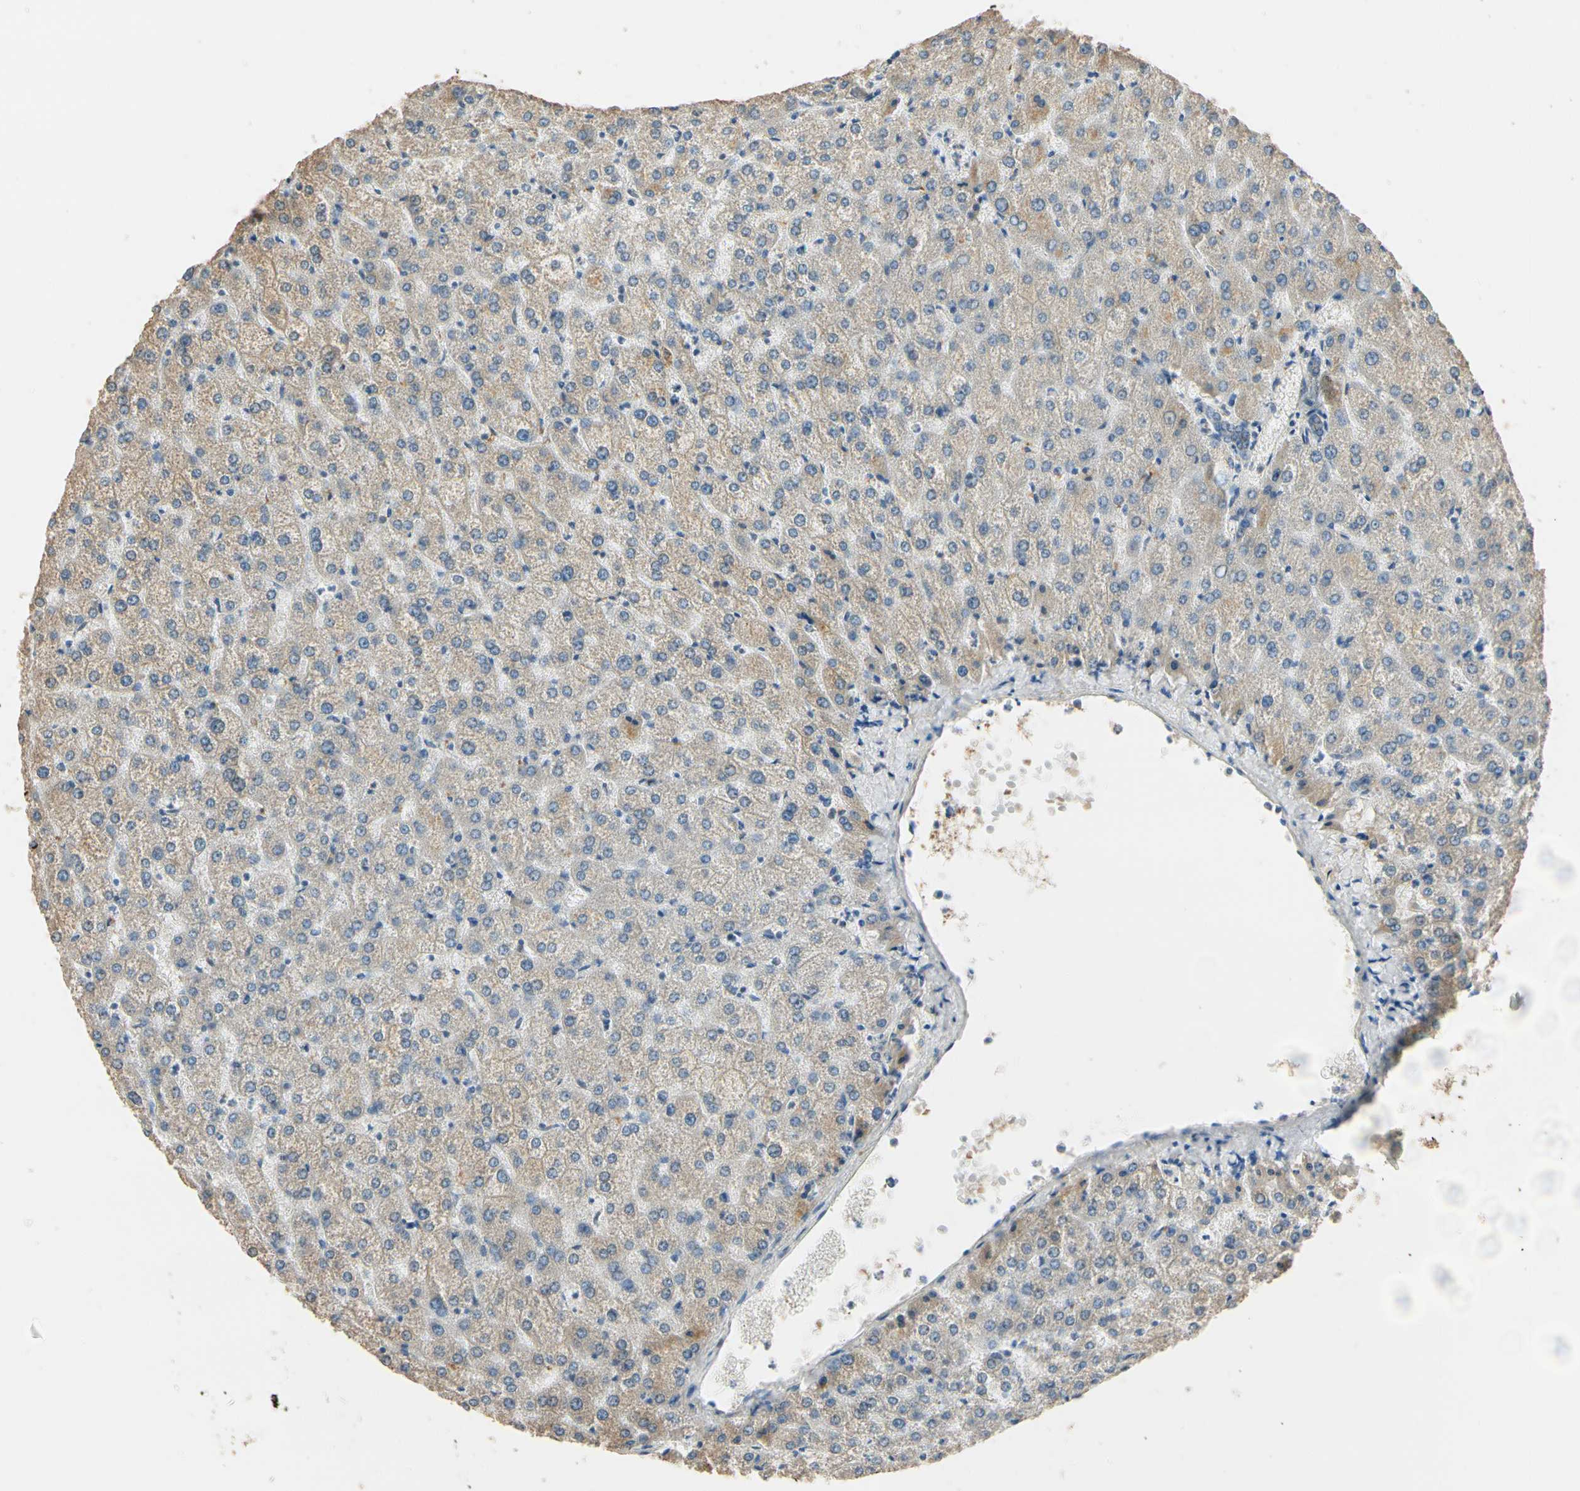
{"staining": {"intensity": "weak", "quantity": ">75%", "location": "cytoplasmic/membranous"}, "tissue": "liver", "cell_type": "Cholangiocytes", "image_type": "normal", "snomed": [{"axis": "morphology", "description": "Normal tissue, NOS"}, {"axis": "topography", "description": "Liver"}], "caption": "IHC of normal human liver displays low levels of weak cytoplasmic/membranous positivity in approximately >75% of cholangiocytes.", "gene": "TASOR", "patient": {"sex": "female", "age": 32}}